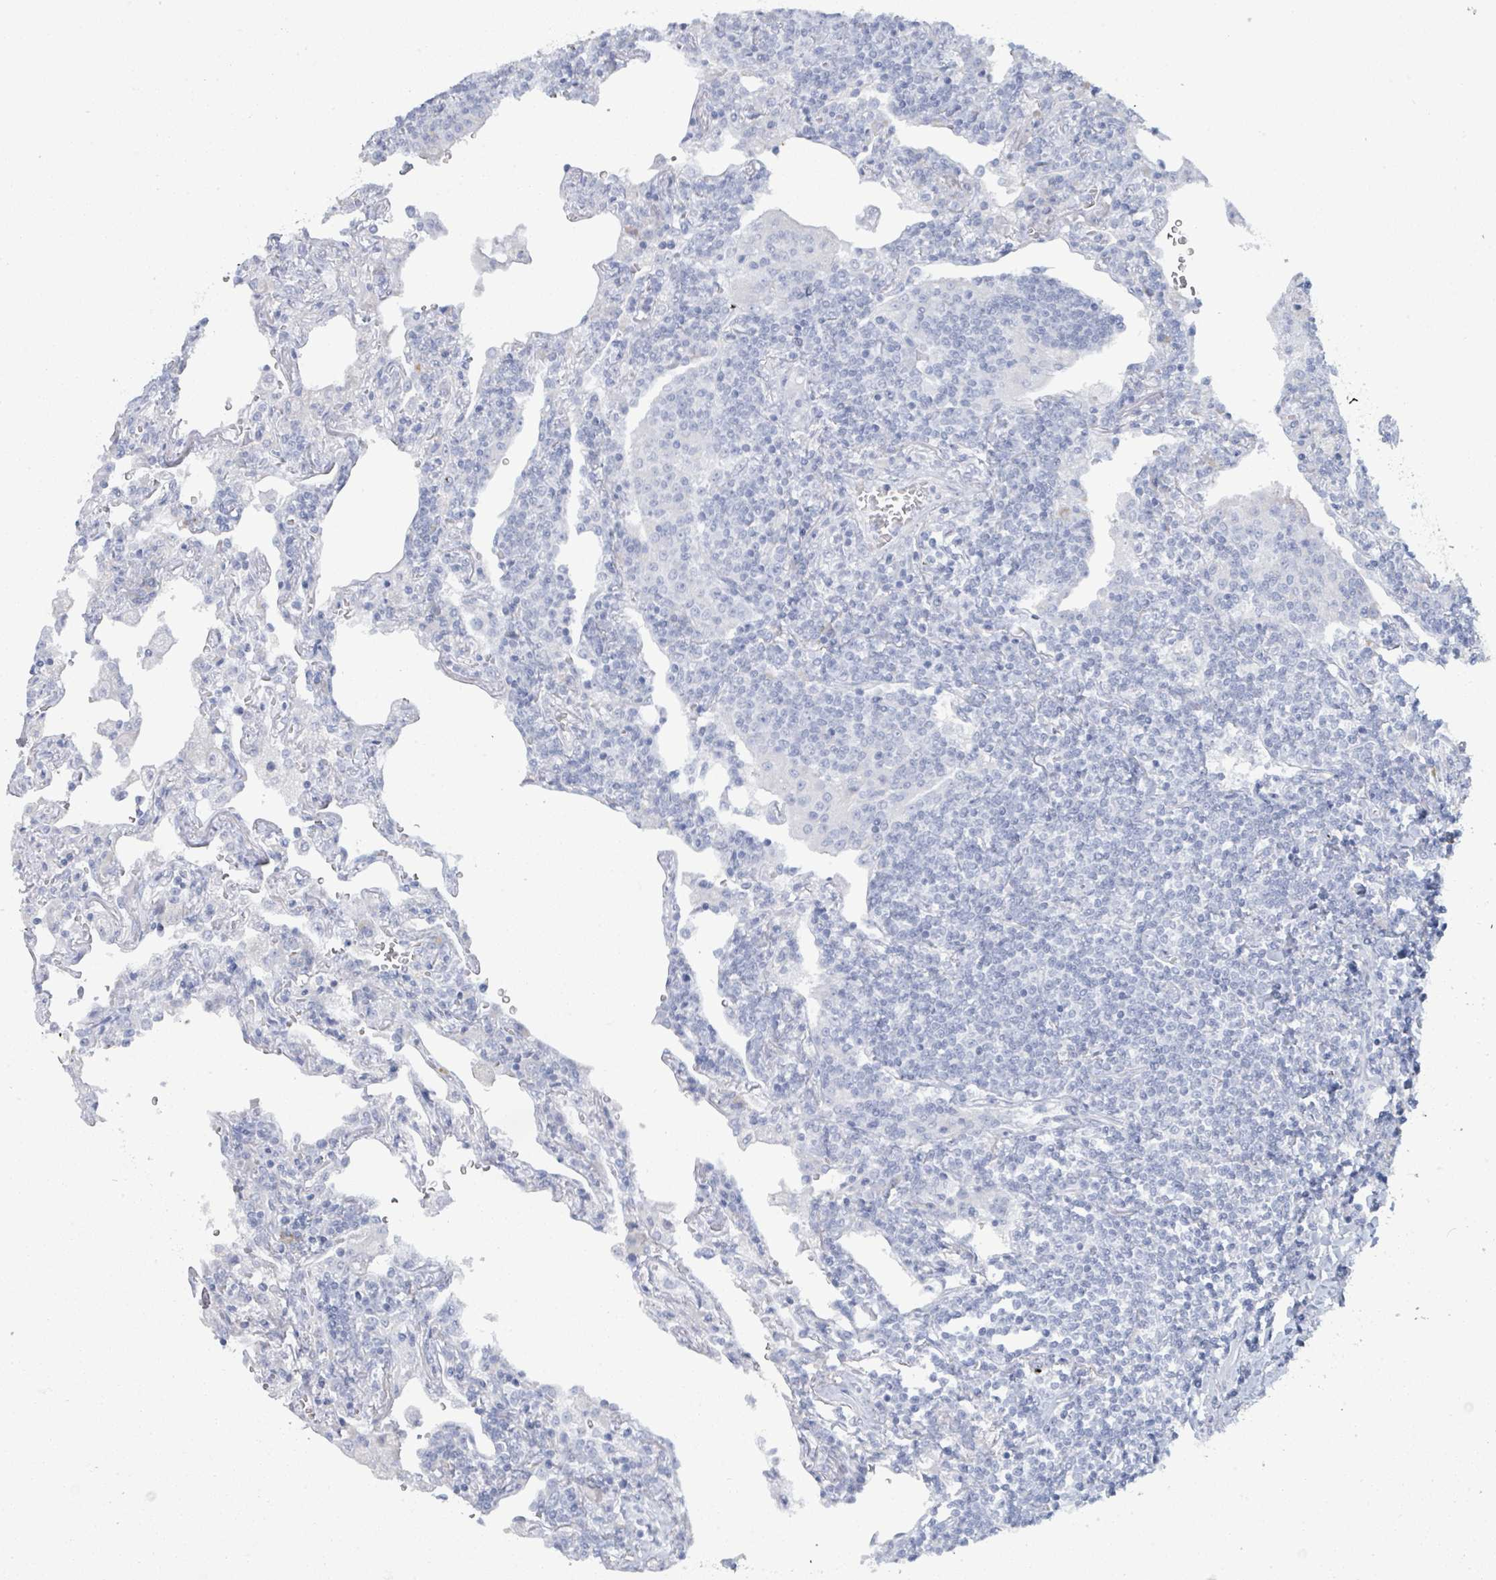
{"staining": {"intensity": "negative", "quantity": "none", "location": "none"}, "tissue": "lymphoma", "cell_type": "Tumor cells", "image_type": "cancer", "snomed": [{"axis": "morphology", "description": "Malignant lymphoma, non-Hodgkin's type, Low grade"}, {"axis": "topography", "description": "Lung"}], "caption": "High power microscopy image of an immunohistochemistry micrograph of malignant lymphoma, non-Hodgkin's type (low-grade), revealing no significant expression in tumor cells. Nuclei are stained in blue.", "gene": "PGA3", "patient": {"sex": "female", "age": 71}}